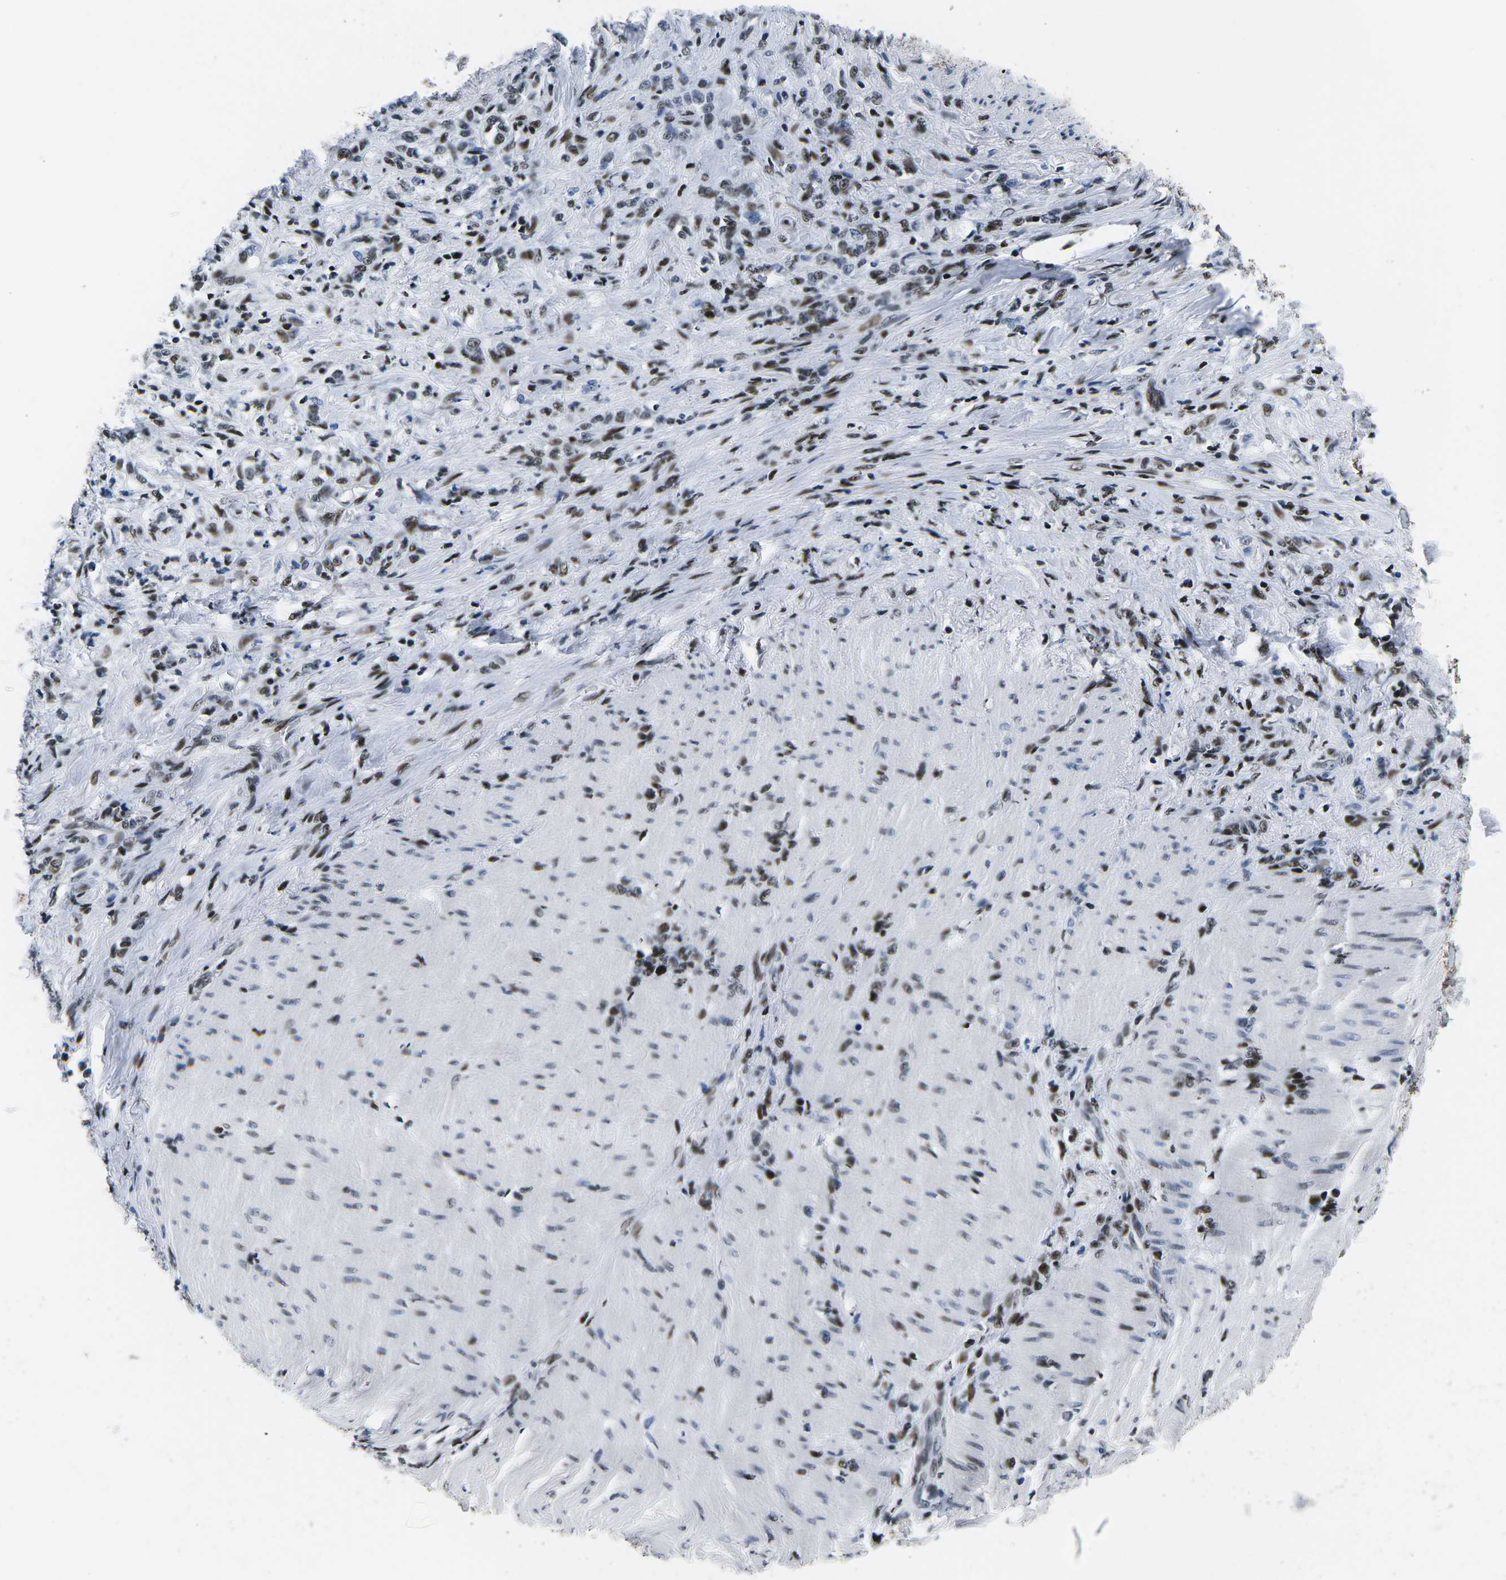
{"staining": {"intensity": "moderate", "quantity": ">75%", "location": "nuclear"}, "tissue": "stomach cancer", "cell_type": "Tumor cells", "image_type": "cancer", "snomed": [{"axis": "morphology", "description": "Adenocarcinoma, NOS"}, {"axis": "topography", "description": "Stomach, lower"}], "caption": "A brown stain highlights moderate nuclear staining of a protein in stomach cancer tumor cells.", "gene": "ATF1", "patient": {"sex": "male", "age": 88}}